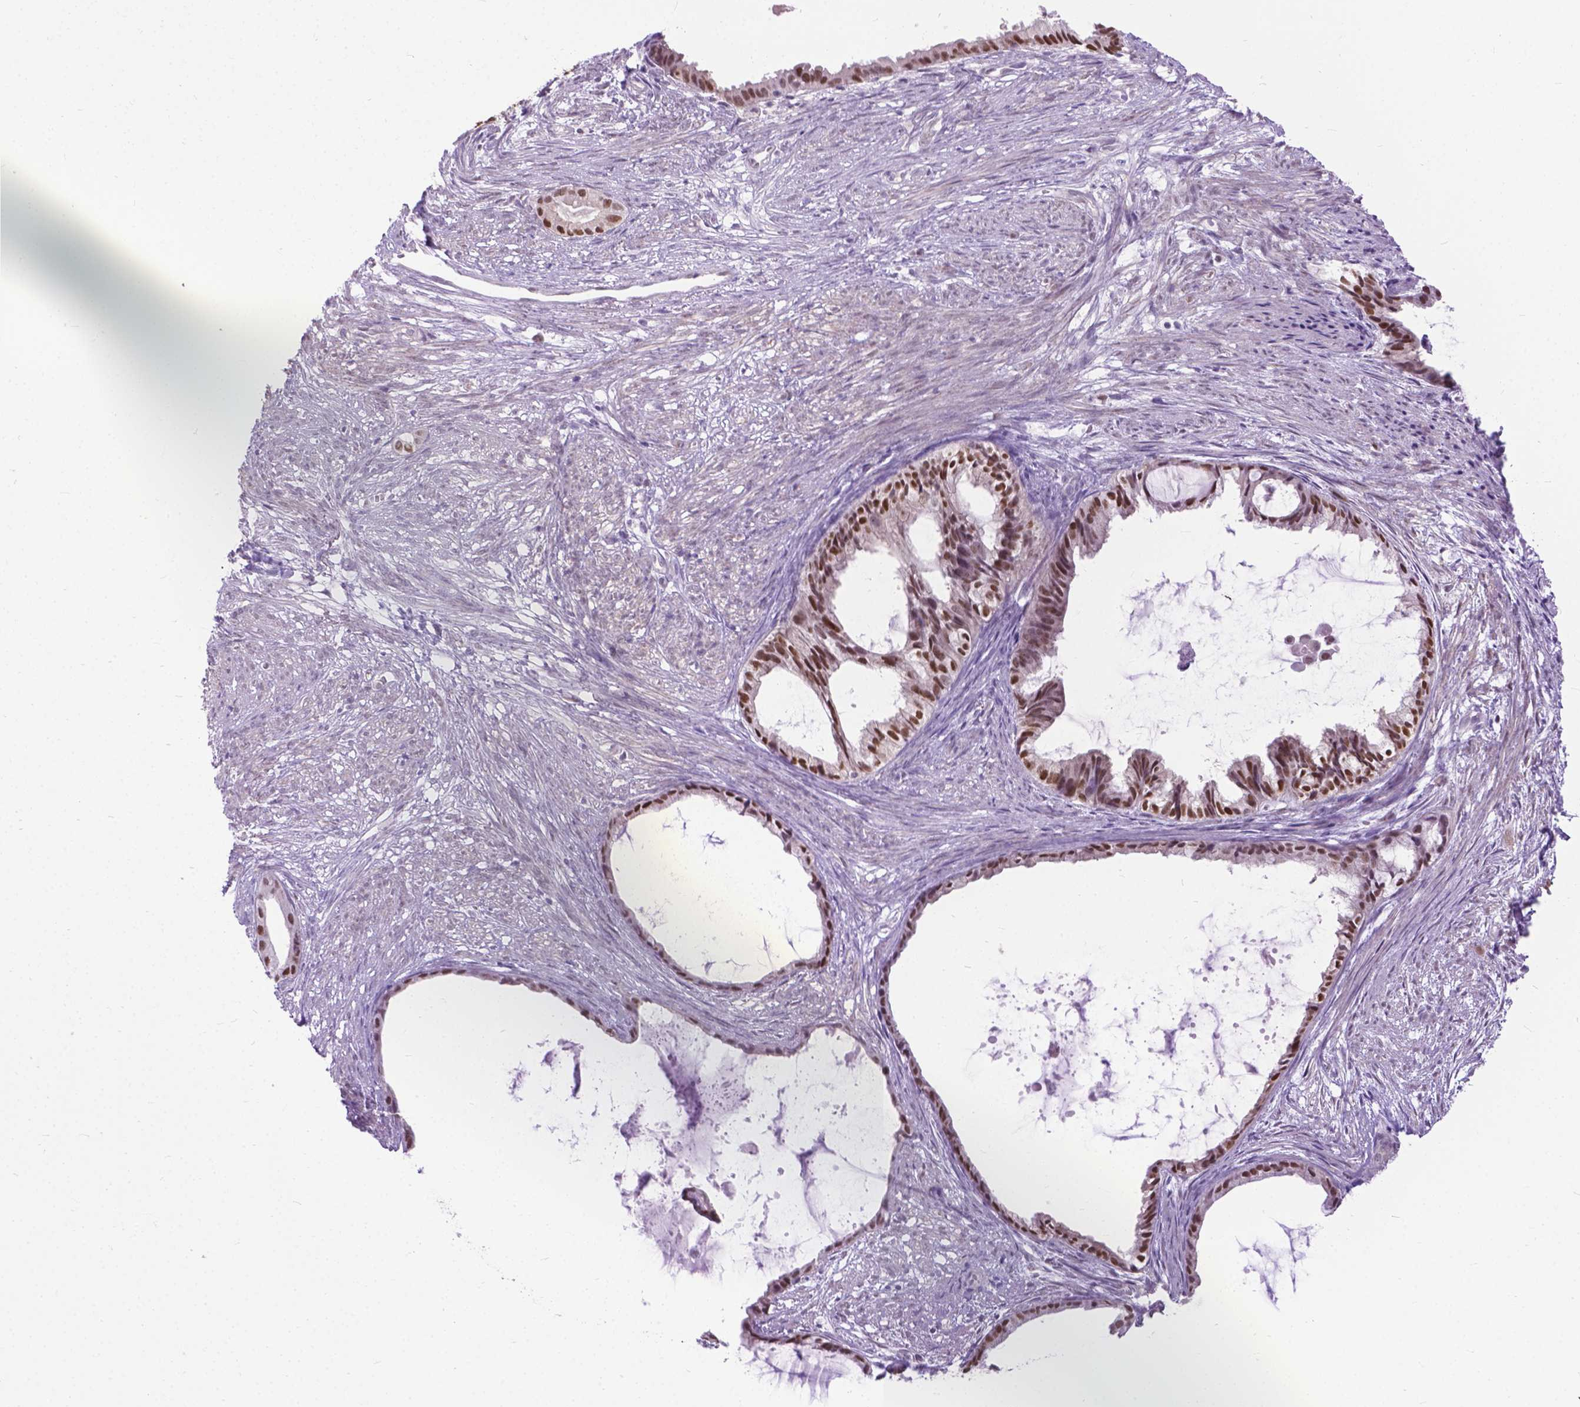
{"staining": {"intensity": "weak", "quantity": ">75%", "location": "nuclear"}, "tissue": "endometrial cancer", "cell_type": "Tumor cells", "image_type": "cancer", "snomed": [{"axis": "morphology", "description": "Adenocarcinoma, NOS"}, {"axis": "topography", "description": "Endometrium"}], "caption": "There is low levels of weak nuclear positivity in tumor cells of adenocarcinoma (endometrial), as demonstrated by immunohistochemical staining (brown color).", "gene": "APCDD1L", "patient": {"sex": "female", "age": 86}}